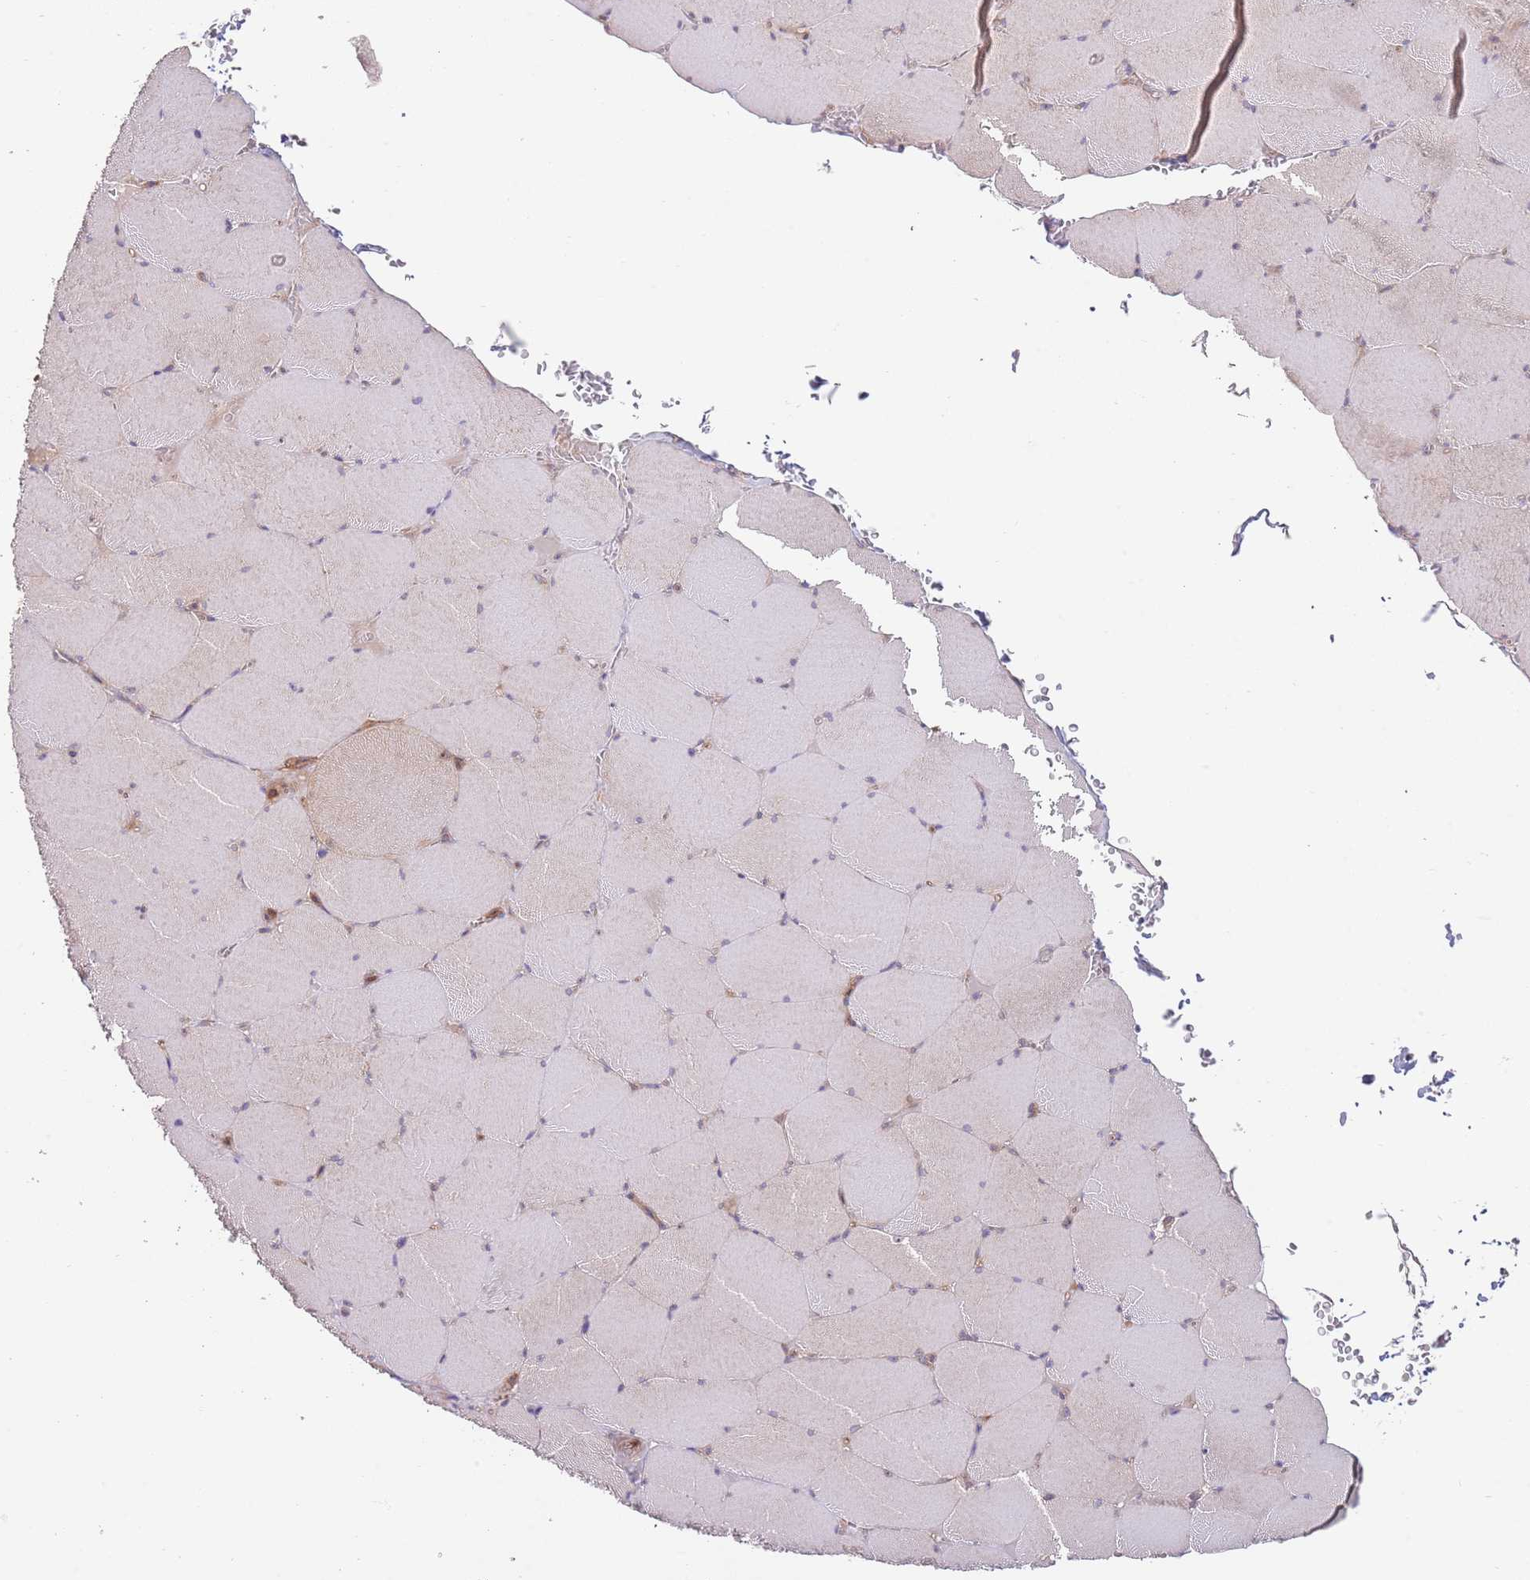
{"staining": {"intensity": "weak", "quantity": "25%-75%", "location": "cytoplasmic/membranous"}, "tissue": "skeletal muscle", "cell_type": "Myocytes", "image_type": "normal", "snomed": [{"axis": "morphology", "description": "Normal tissue, NOS"}, {"axis": "topography", "description": "Skeletal muscle"}, {"axis": "topography", "description": "Head-Neck"}], "caption": "Skeletal muscle stained with DAB immunohistochemistry reveals low levels of weak cytoplasmic/membranous staining in about 25%-75% of myocytes.", "gene": "EIF3F", "patient": {"sex": "male", "age": 66}}